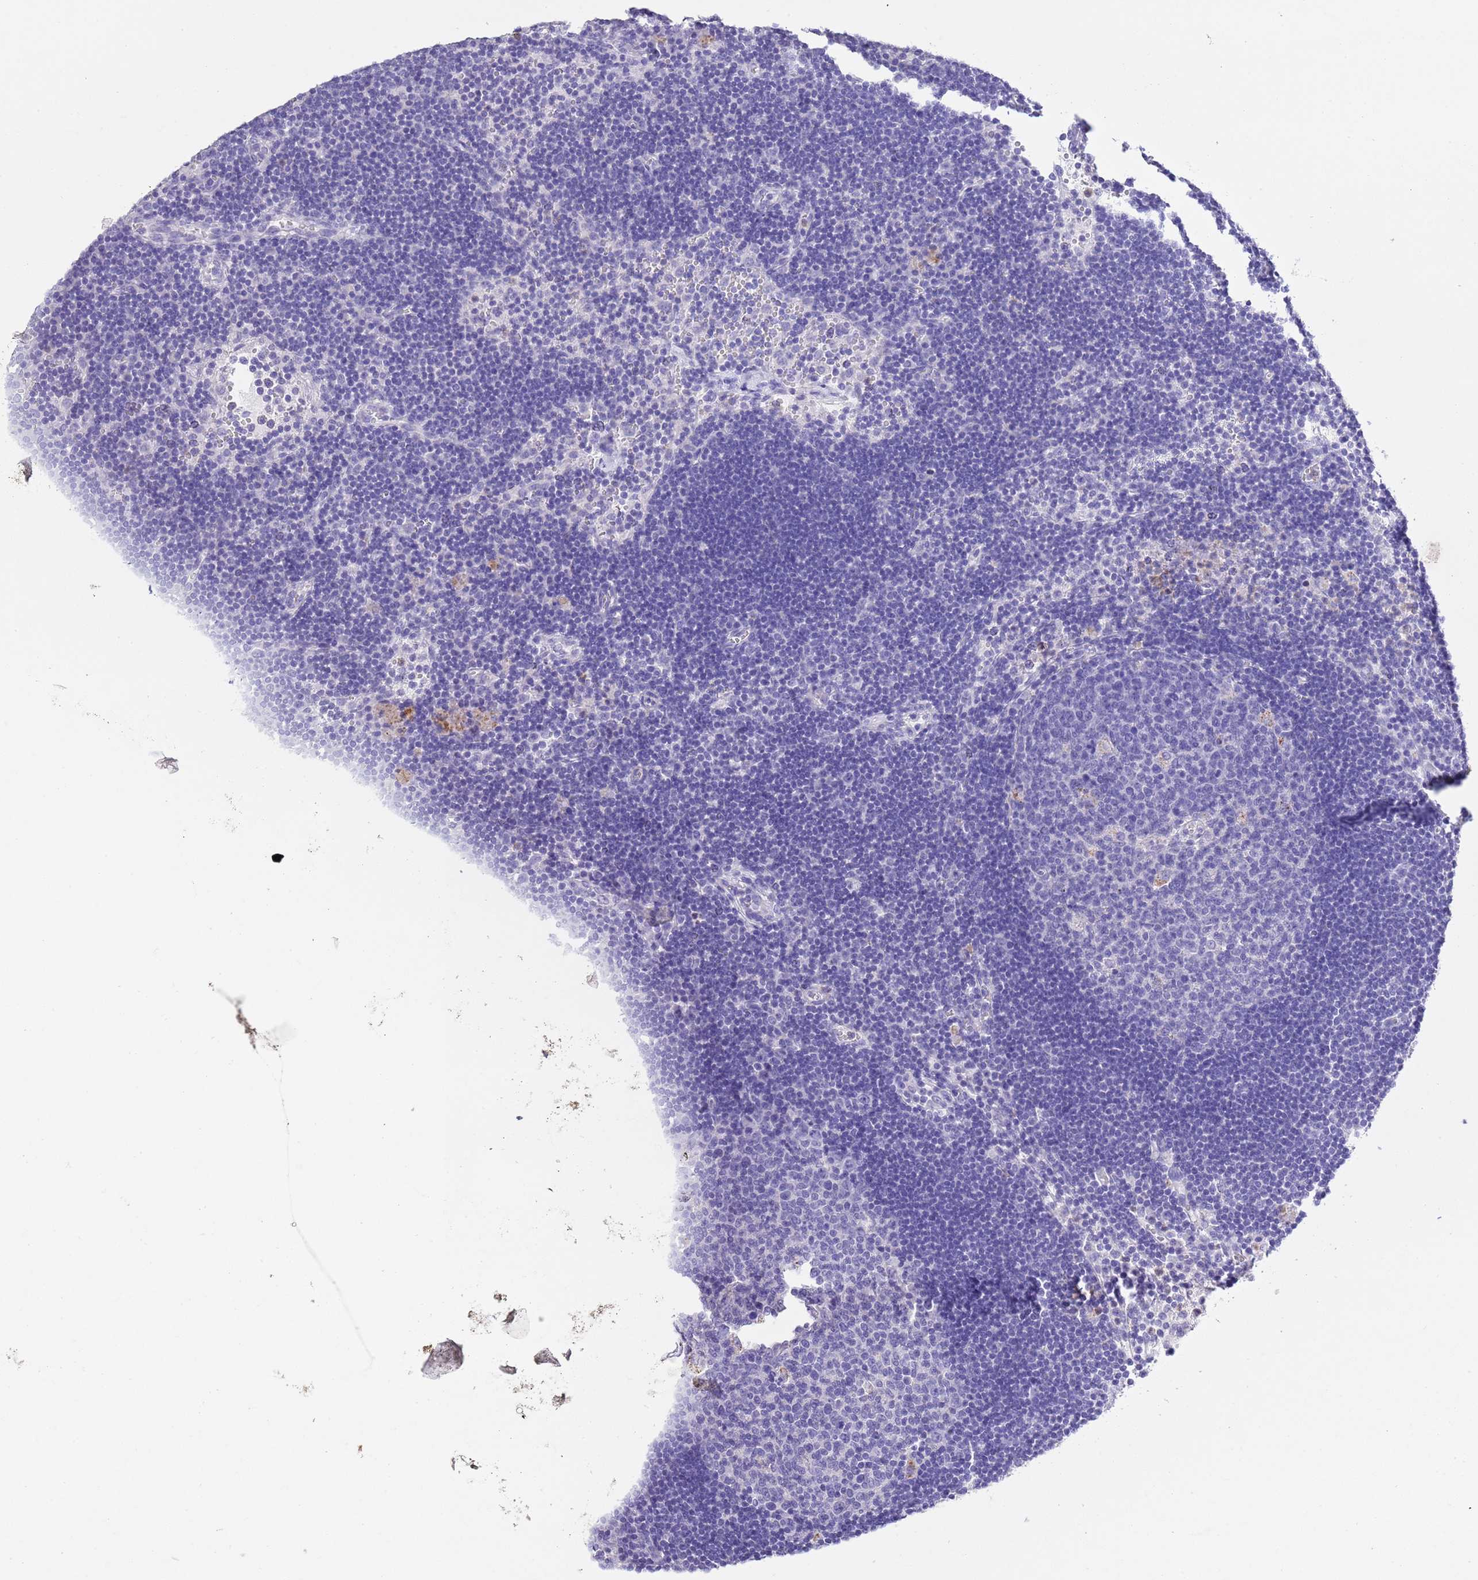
{"staining": {"intensity": "negative", "quantity": "none", "location": "none"}, "tissue": "lymph node", "cell_type": "Germinal center cells", "image_type": "normal", "snomed": [{"axis": "morphology", "description": "Normal tissue, NOS"}, {"axis": "topography", "description": "Lymph node"}], "caption": "Germinal center cells show no significant protein expression in unremarkable lymph node.", "gene": "OR2Z1", "patient": {"sex": "male", "age": 62}}